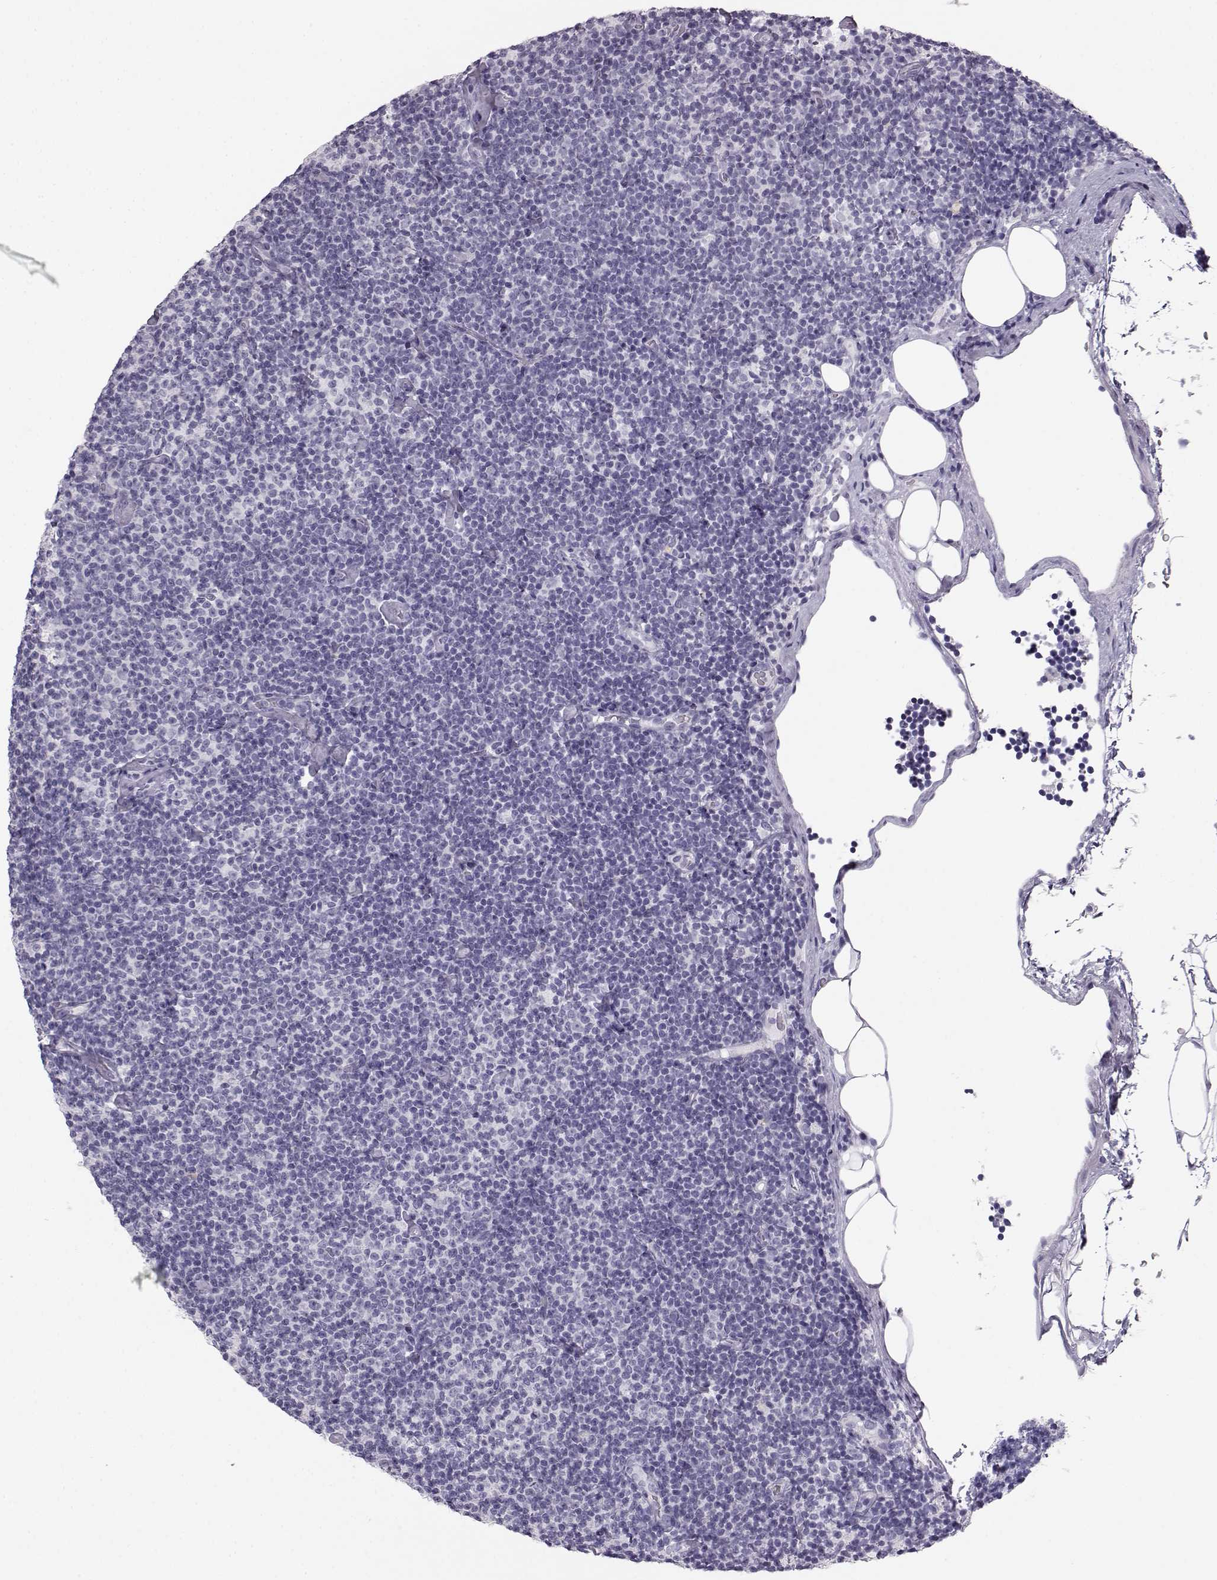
{"staining": {"intensity": "negative", "quantity": "none", "location": "none"}, "tissue": "lymphoma", "cell_type": "Tumor cells", "image_type": "cancer", "snomed": [{"axis": "morphology", "description": "Malignant lymphoma, non-Hodgkin's type, Low grade"}, {"axis": "topography", "description": "Lymph node"}], "caption": "Tumor cells show no significant protein staining in lymphoma.", "gene": "BFSP2", "patient": {"sex": "male", "age": 81}}